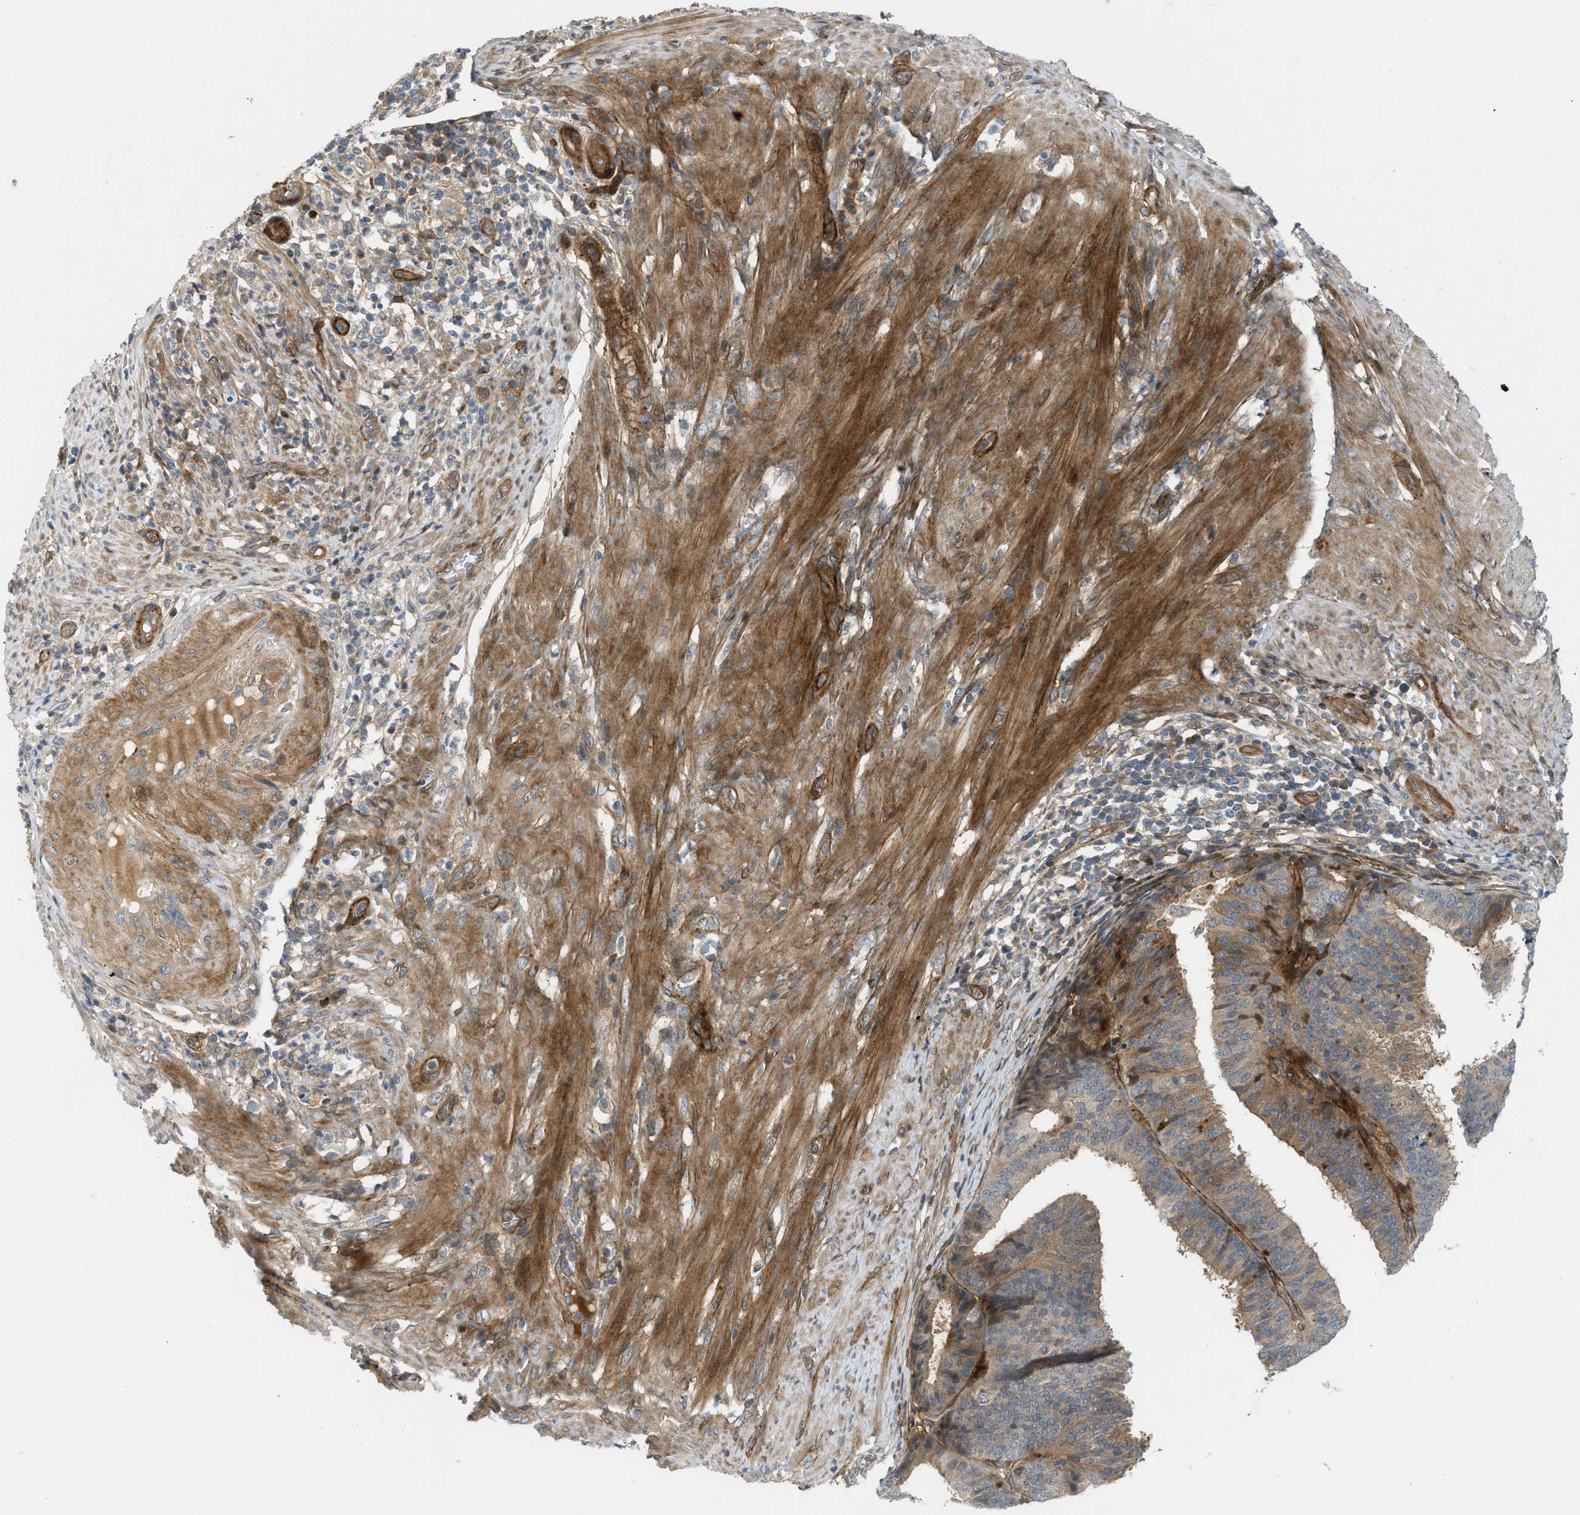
{"staining": {"intensity": "moderate", "quantity": ">75%", "location": "cytoplasmic/membranous"}, "tissue": "endometrial cancer", "cell_type": "Tumor cells", "image_type": "cancer", "snomed": [{"axis": "morphology", "description": "Adenocarcinoma, NOS"}, {"axis": "topography", "description": "Endometrium"}], "caption": "Immunohistochemistry photomicrograph of endometrial cancer (adenocarcinoma) stained for a protein (brown), which demonstrates medium levels of moderate cytoplasmic/membranous staining in approximately >75% of tumor cells.", "gene": "EDNRA", "patient": {"sex": "female", "age": 70}}